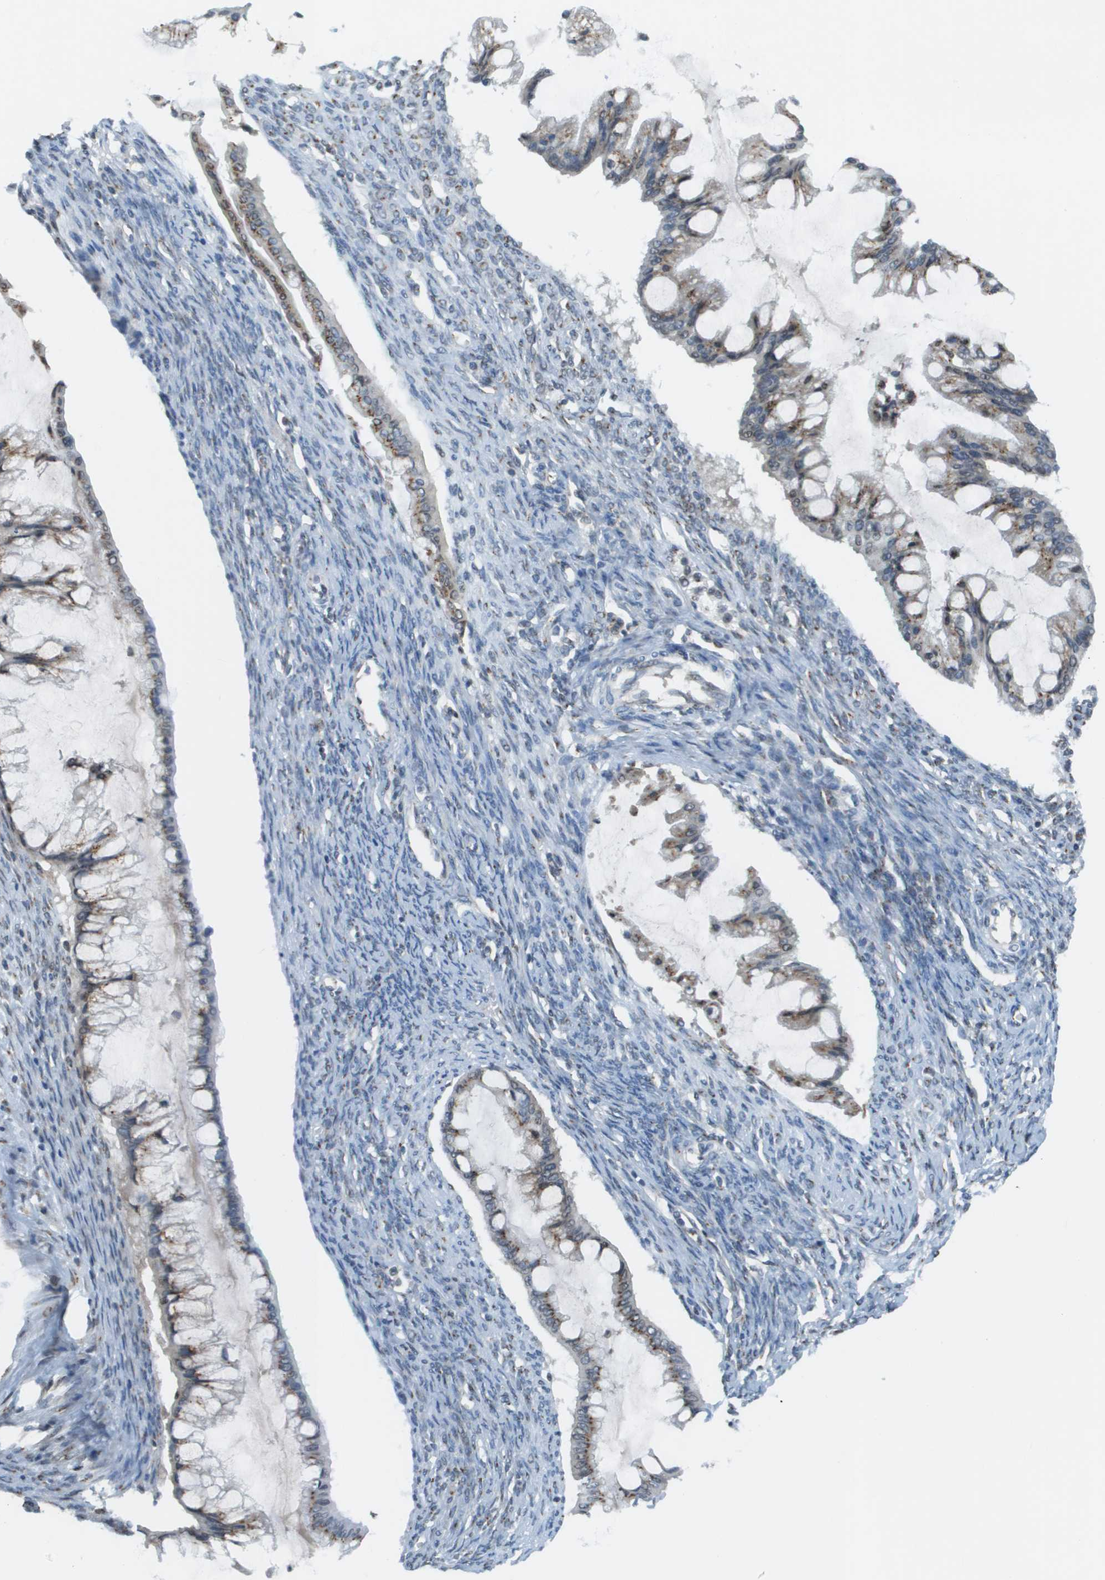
{"staining": {"intensity": "moderate", "quantity": "25%-75%", "location": "cytoplasmic/membranous"}, "tissue": "ovarian cancer", "cell_type": "Tumor cells", "image_type": "cancer", "snomed": [{"axis": "morphology", "description": "Cystadenocarcinoma, mucinous, NOS"}, {"axis": "topography", "description": "Ovary"}], "caption": "Immunohistochemistry image of ovarian cancer stained for a protein (brown), which exhibits medium levels of moderate cytoplasmic/membranous staining in approximately 25%-75% of tumor cells.", "gene": "EVC", "patient": {"sex": "female", "age": 73}}